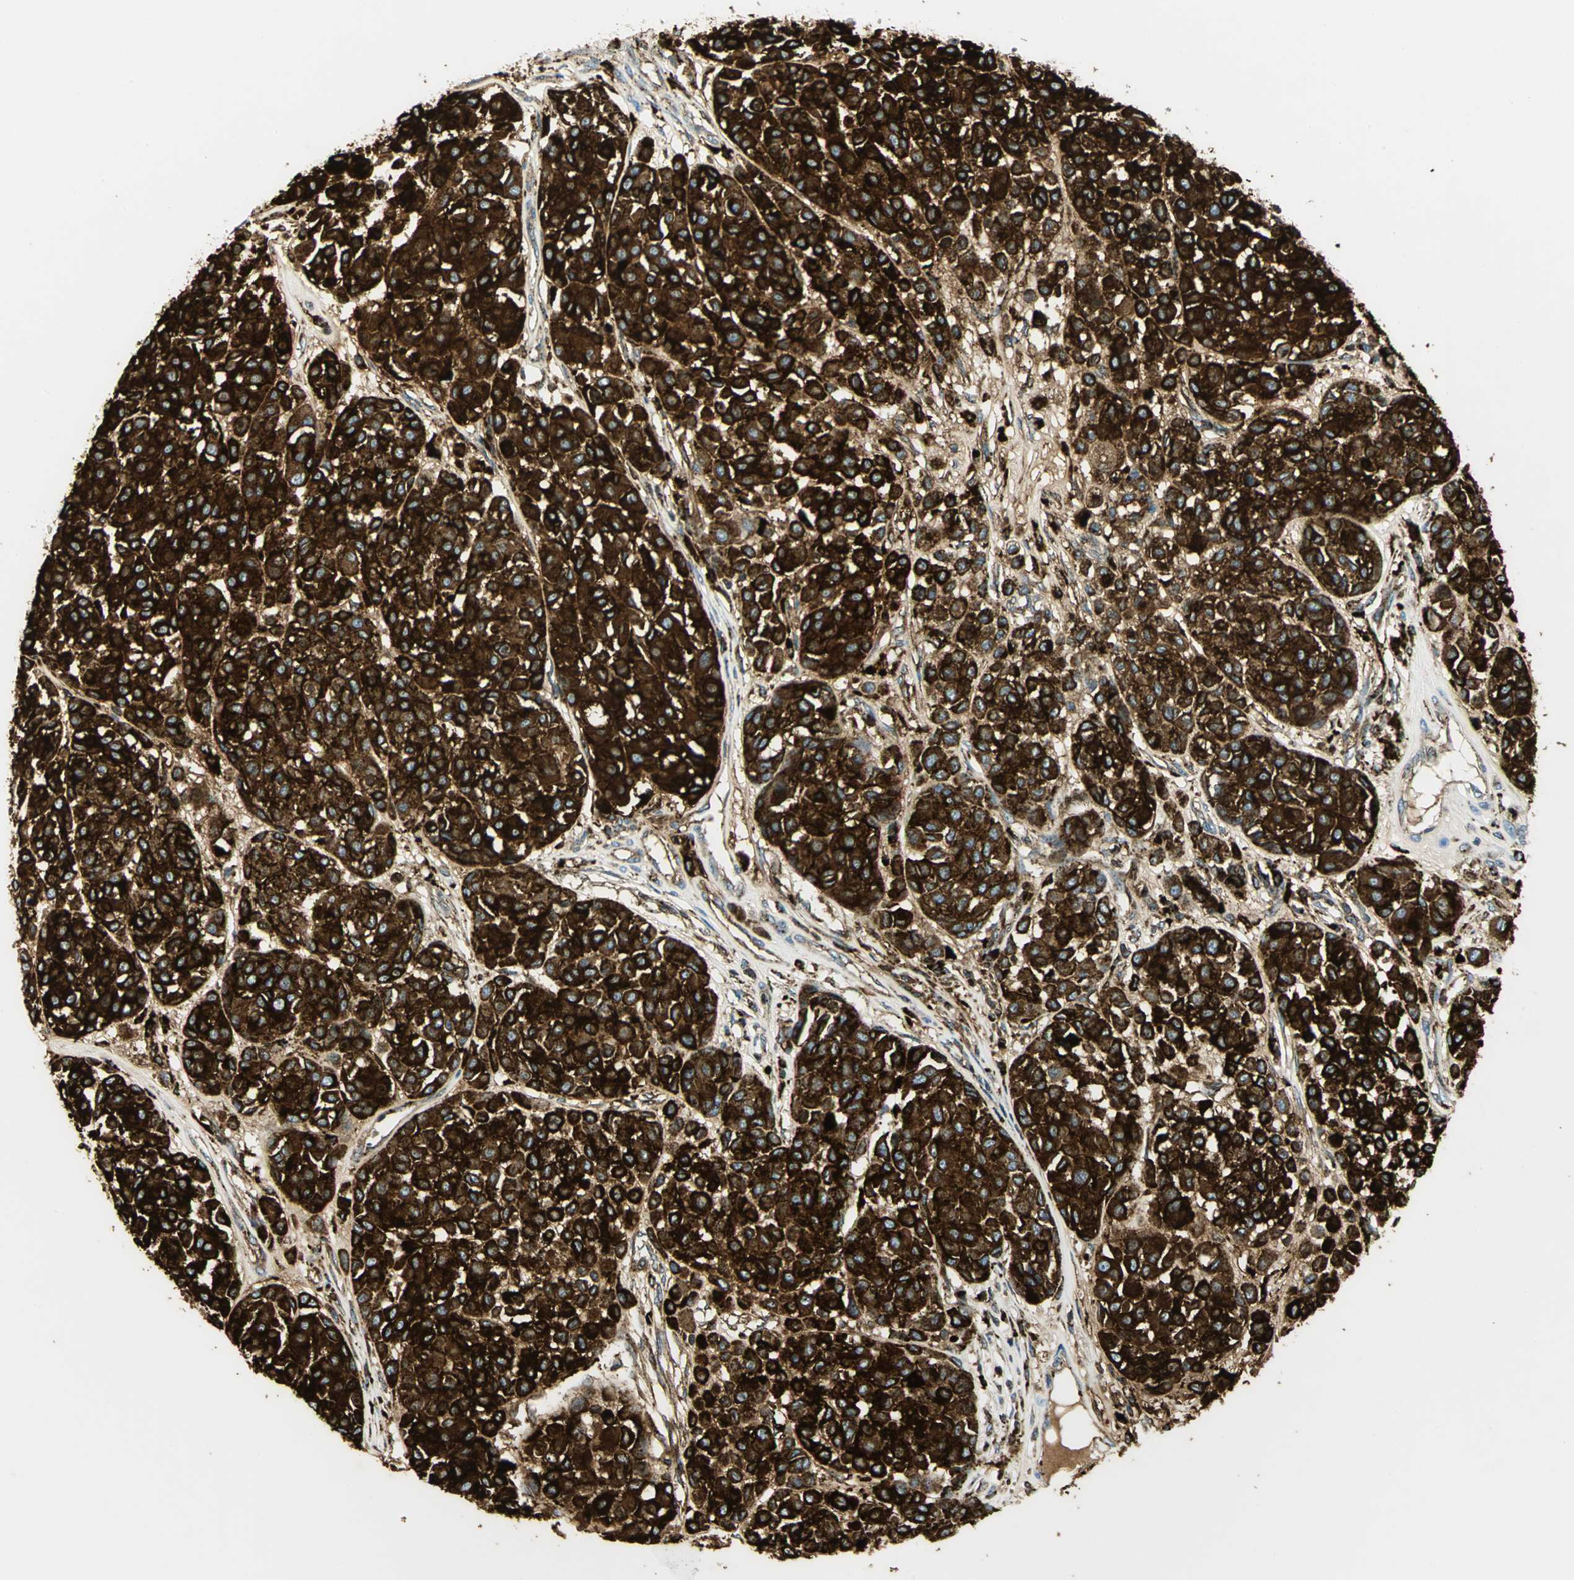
{"staining": {"intensity": "strong", "quantity": ">75%", "location": "cytoplasmic/membranous"}, "tissue": "melanoma", "cell_type": "Tumor cells", "image_type": "cancer", "snomed": [{"axis": "morphology", "description": "Malignant melanoma, Metastatic site"}, {"axis": "topography", "description": "Soft tissue"}], "caption": "Melanoma stained for a protein (brown) demonstrates strong cytoplasmic/membranous positive staining in approximately >75% of tumor cells.", "gene": "ARSA", "patient": {"sex": "male", "age": 41}}